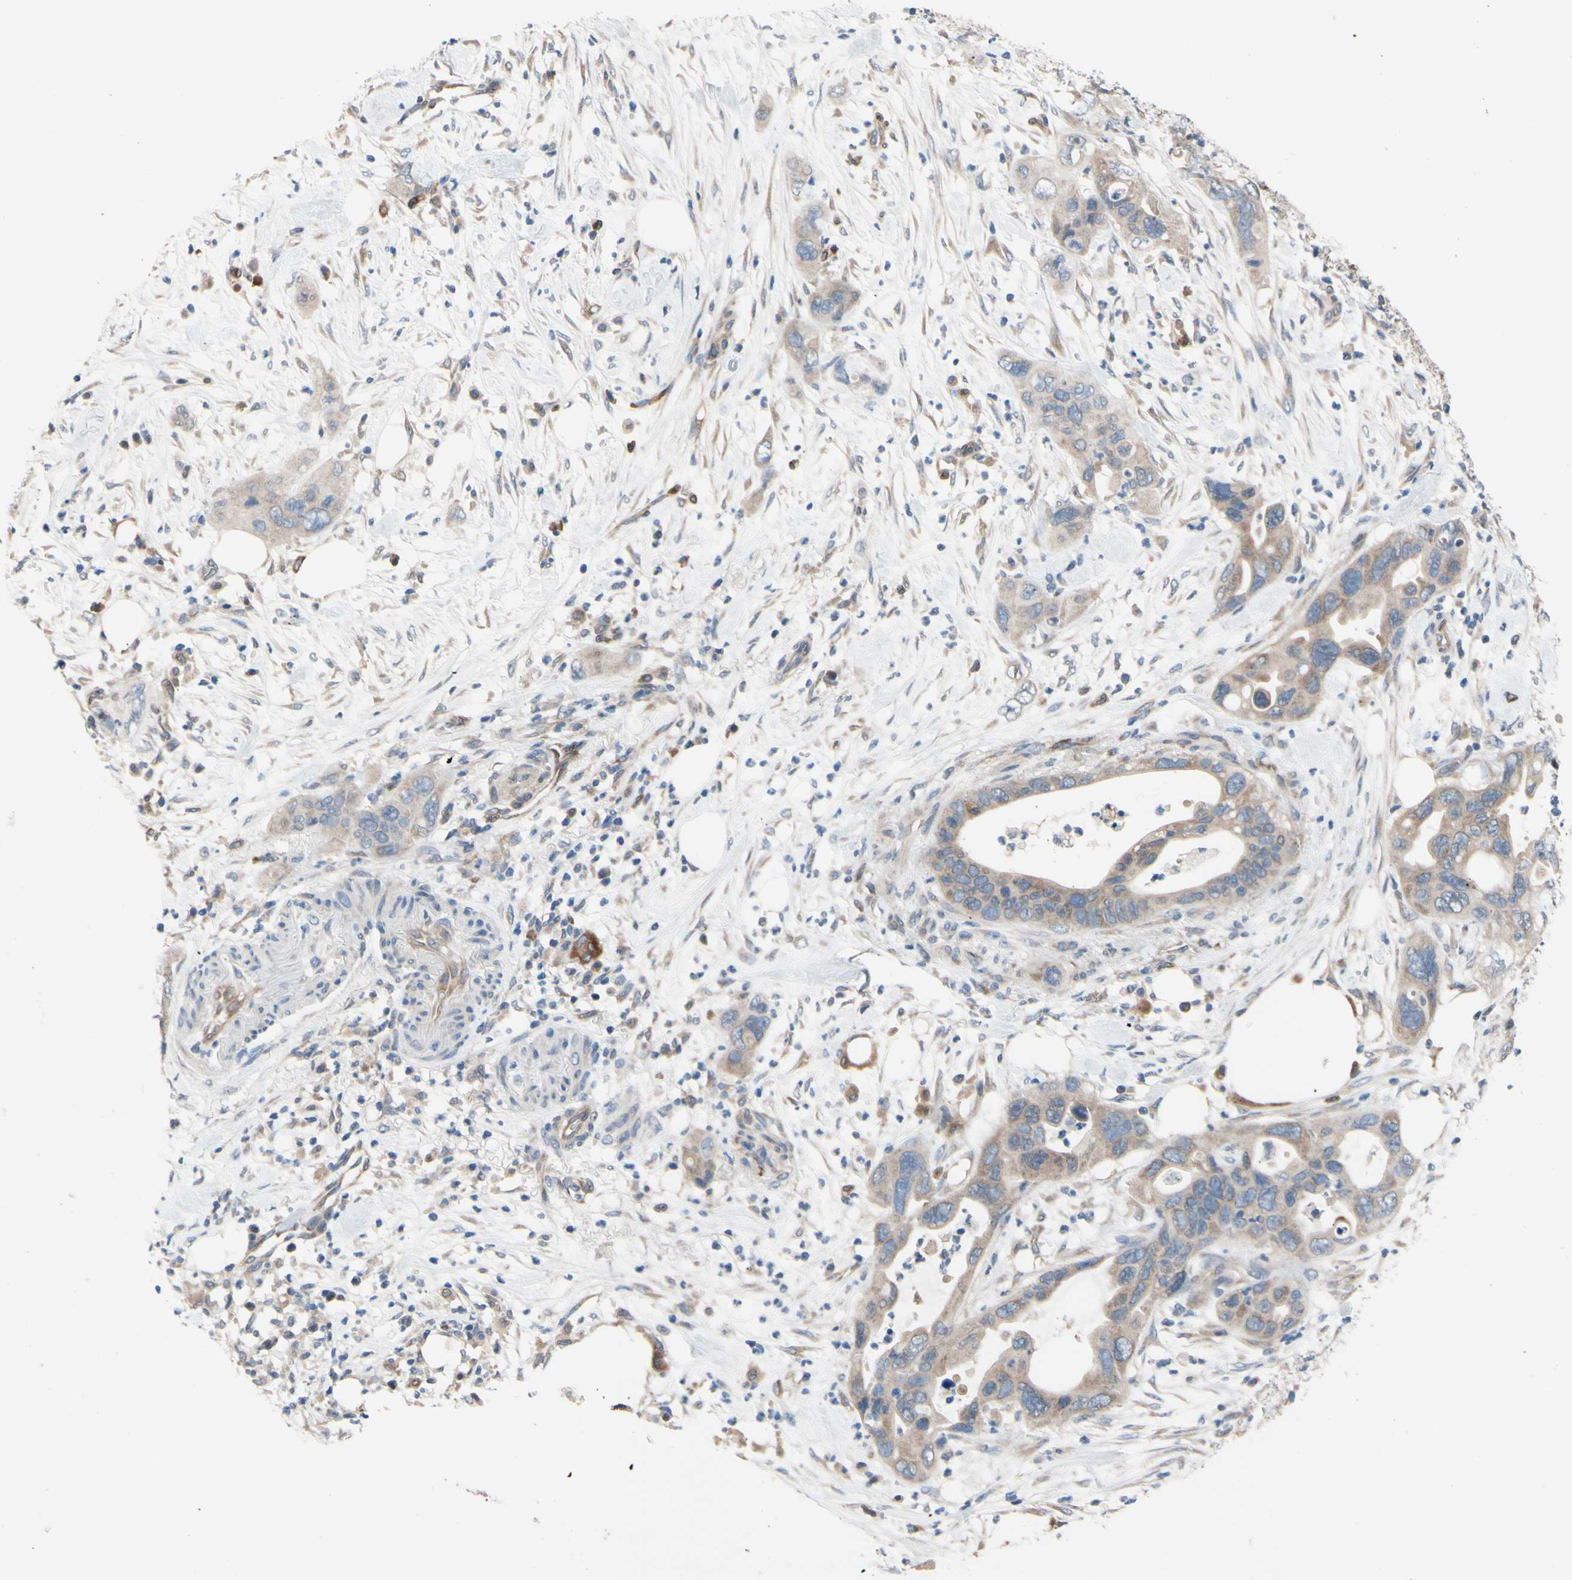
{"staining": {"intensity": "weak", "quantity": ">75%", "location": "cytoplasmic/membranous"}, "tissue": "pancreatic cancer", "cell_type": "Tumor cells", "image_type": "cancer", "snomed": [{"axis": "morphology", "description": "Adenocarcinoma, NOS"}, {"axis": "topography", "description": "Pancreas"}], "caption": "Pancreatic cancer stained for a protein reveals weak cytoplasmic/membranous positivity in tumor cells.", "gene": "PRXL2A", "patient": {"sex": "female", "age": 71}}